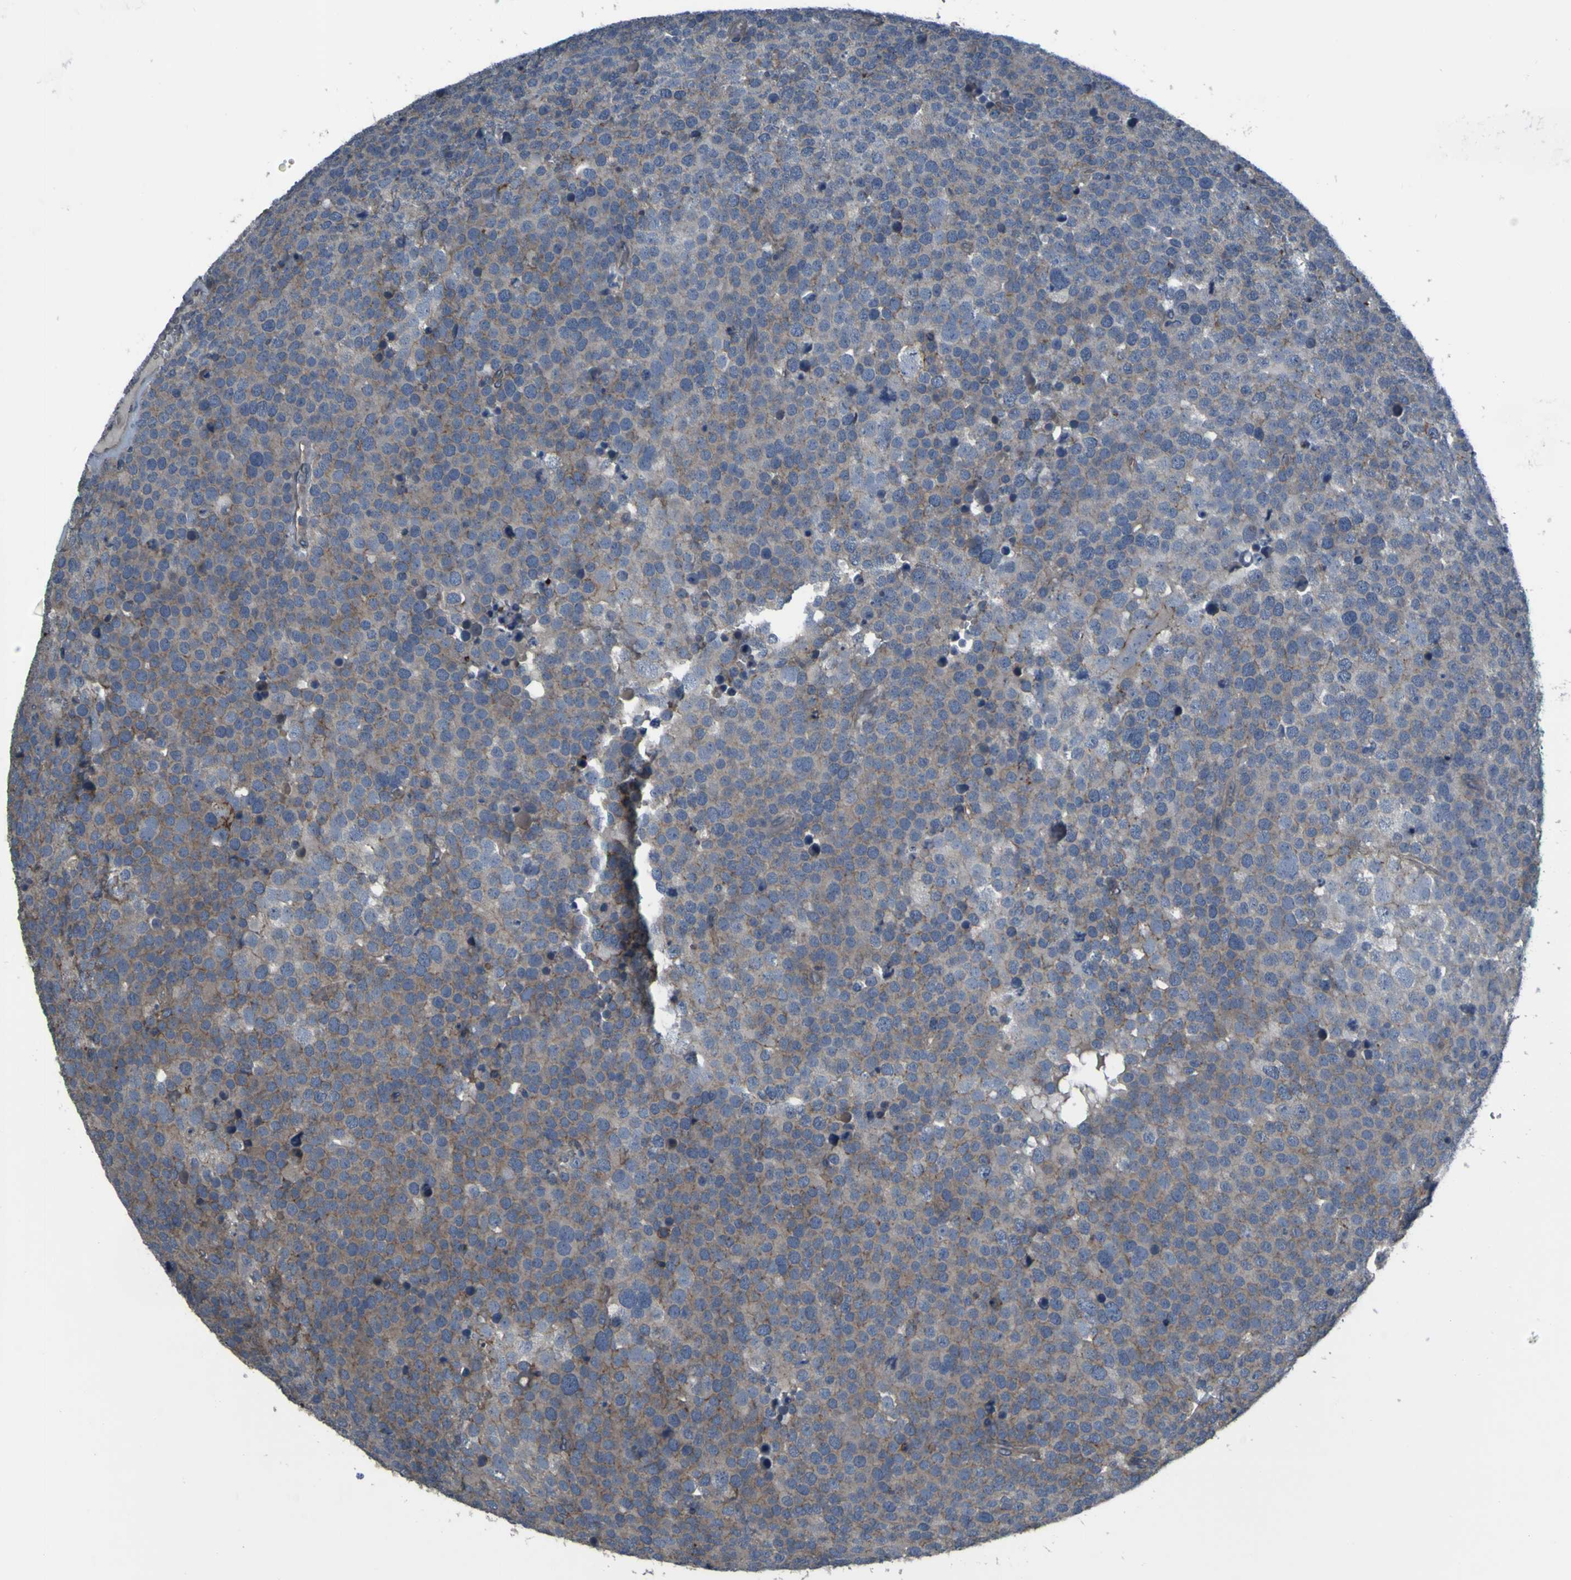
{"staining": {"intensity": "weak", "quantity": ">75%", "location": "cytoplasmic/membranous"}, "tissue": "testis cancer", "cell_type": "Tumor cells", "image_type": "cancer", "snomed": [{"axis": "morphology", "description": "Seminoma, NOS"}, {"axis": "topography", "description": "Testis"}], "caption": "Testis seminoma tissue exhibits weak cytoplasmic/membranous expression in approximately >75% of tumor cells, visualized by immunohistochemistry. (DAB = brown stain, brightfield microscopy at high magnification).", "gene": "GRAMD1A", "patient": {"sex": "male", "age": 71}}